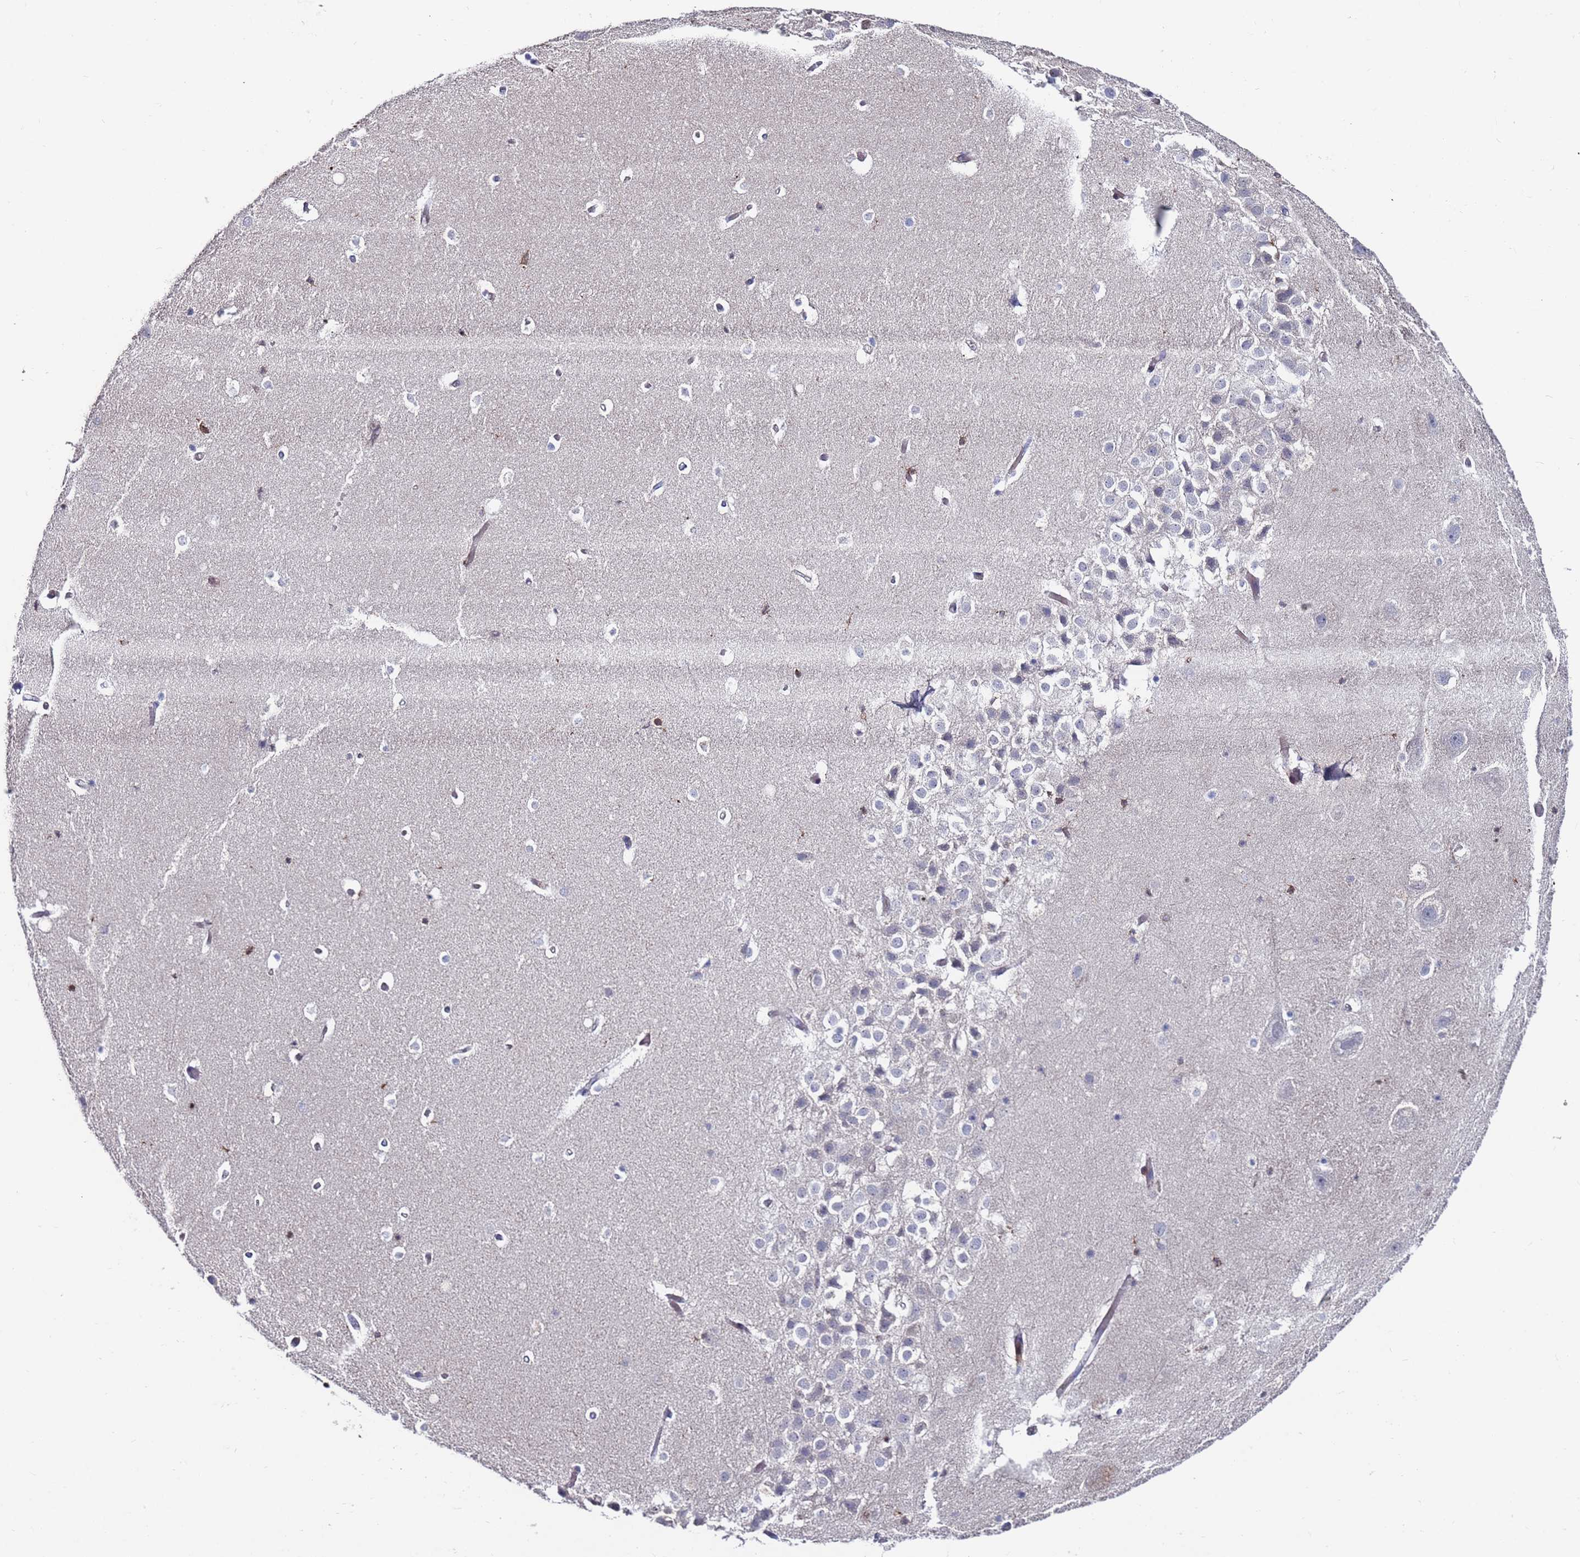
{"staining": {"intensity": "negative", "quantity": "none", "location": "none"}, "tissue": "hippocampus", "cell_type": "Glial cells", "image_type": "normal", "snomed": [{"axis": "morphology", "description": "Normal tissue, NOS"}, {"axis": "topography", "description": "Hippocampus"}], "caption": "Image shows no significant protein expression in glial cells of normal hippocampus.", "gene": "GREB1L", "patient": {"sex": "female", "age": 52}}